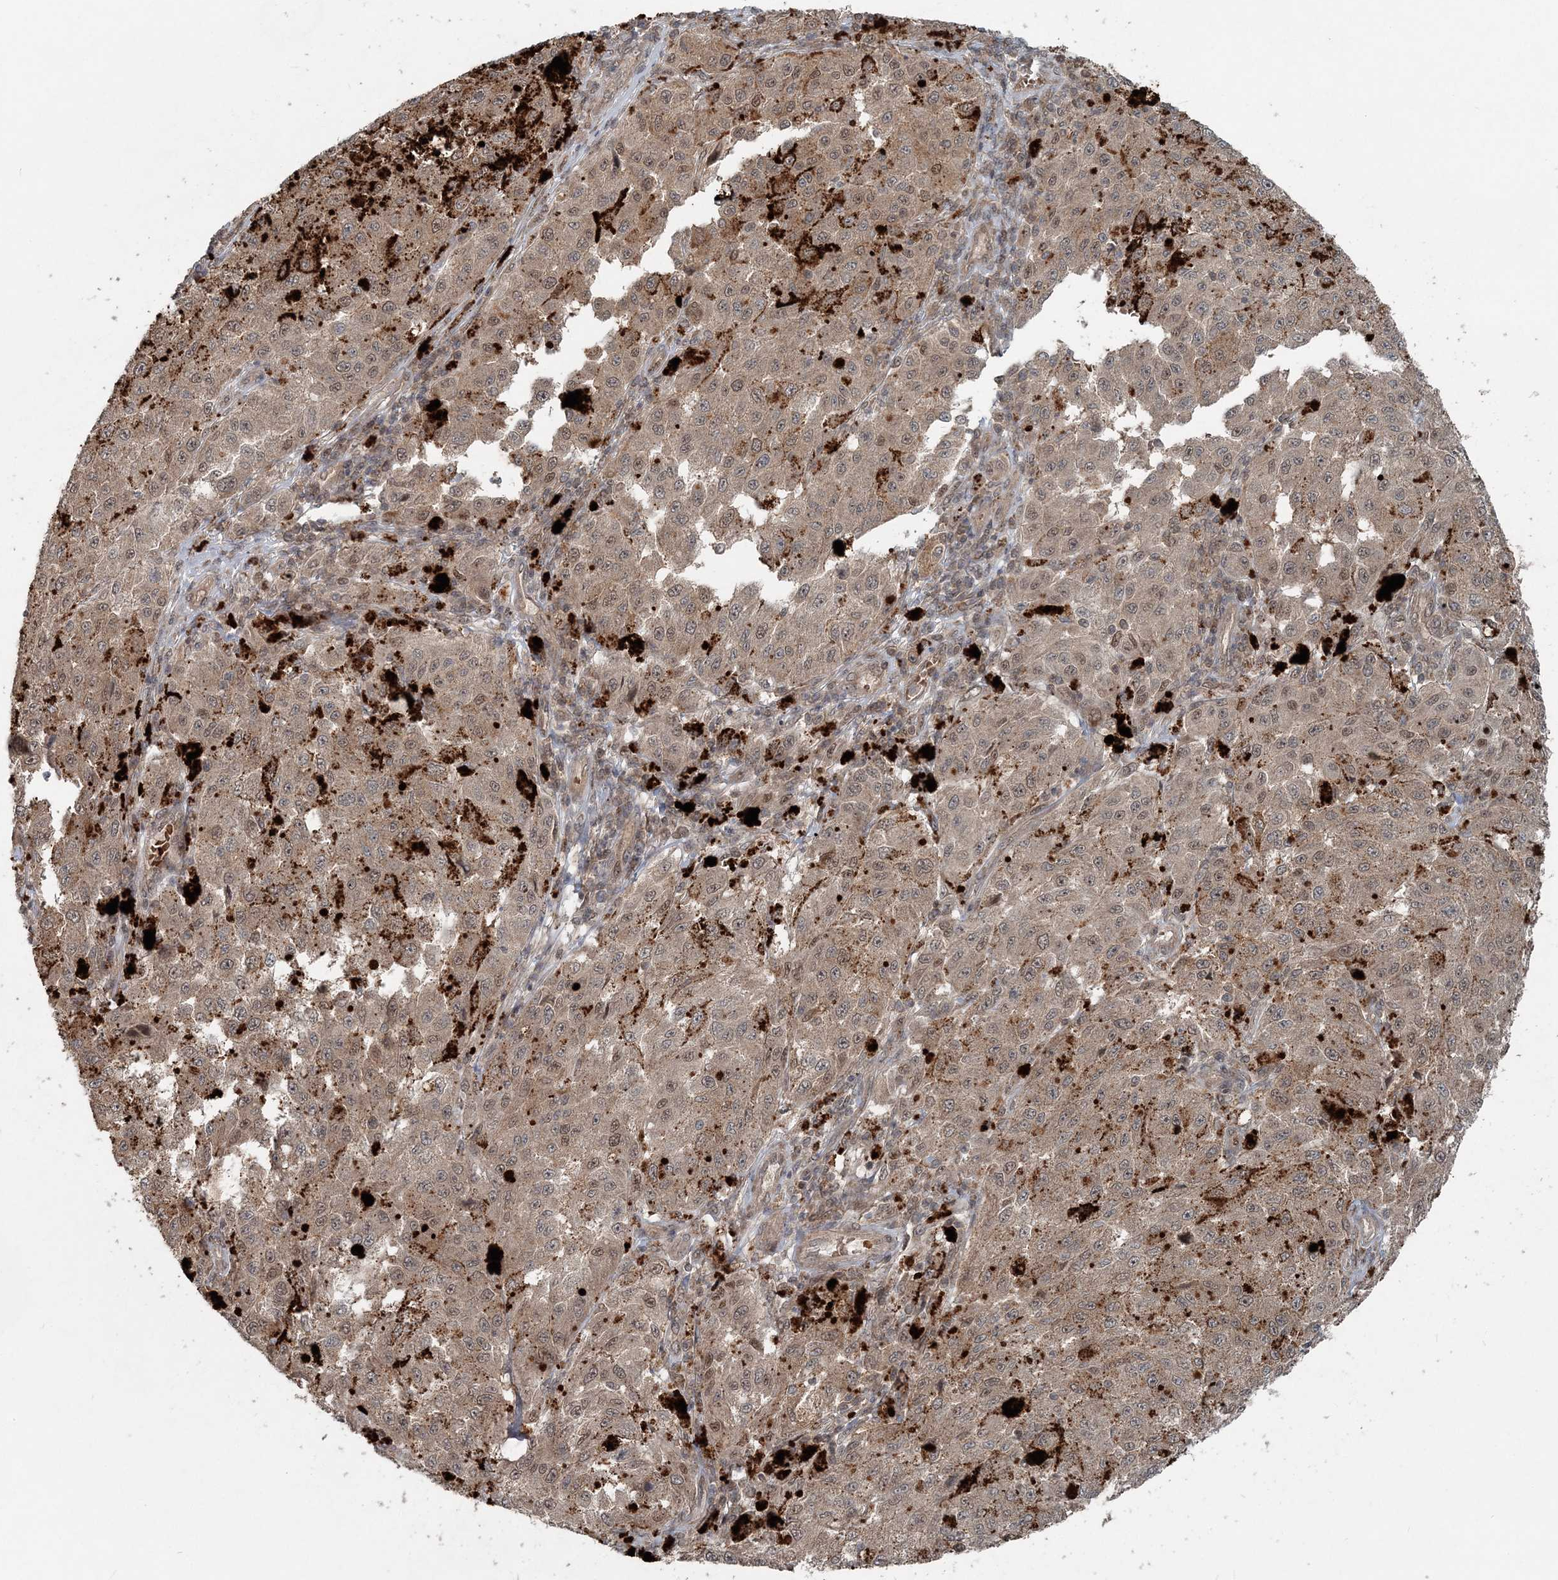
{"staining": {"intensity": "weak", "quantity": ">75%", "location": "cytoplasmic/membranous,nuclear"}, "tissue": "melanoma", "cell_type": "Tumor cells", "image_type": "cancer", "snomed": [{"axis": "morphology", "description": "Malignant melanoma, NOS"}, {"axis": "topography", "description": "Skin"}], "caption": "A high-resolution micrograph shows immunohistochemistry staining of malignant melanoma, which exhibits weak cytoplasmic/membranous and nuclear expression in about >75% of tumor cells.", "gene": "FBXL17", "patient": {"sex": "female", "age": 64}}